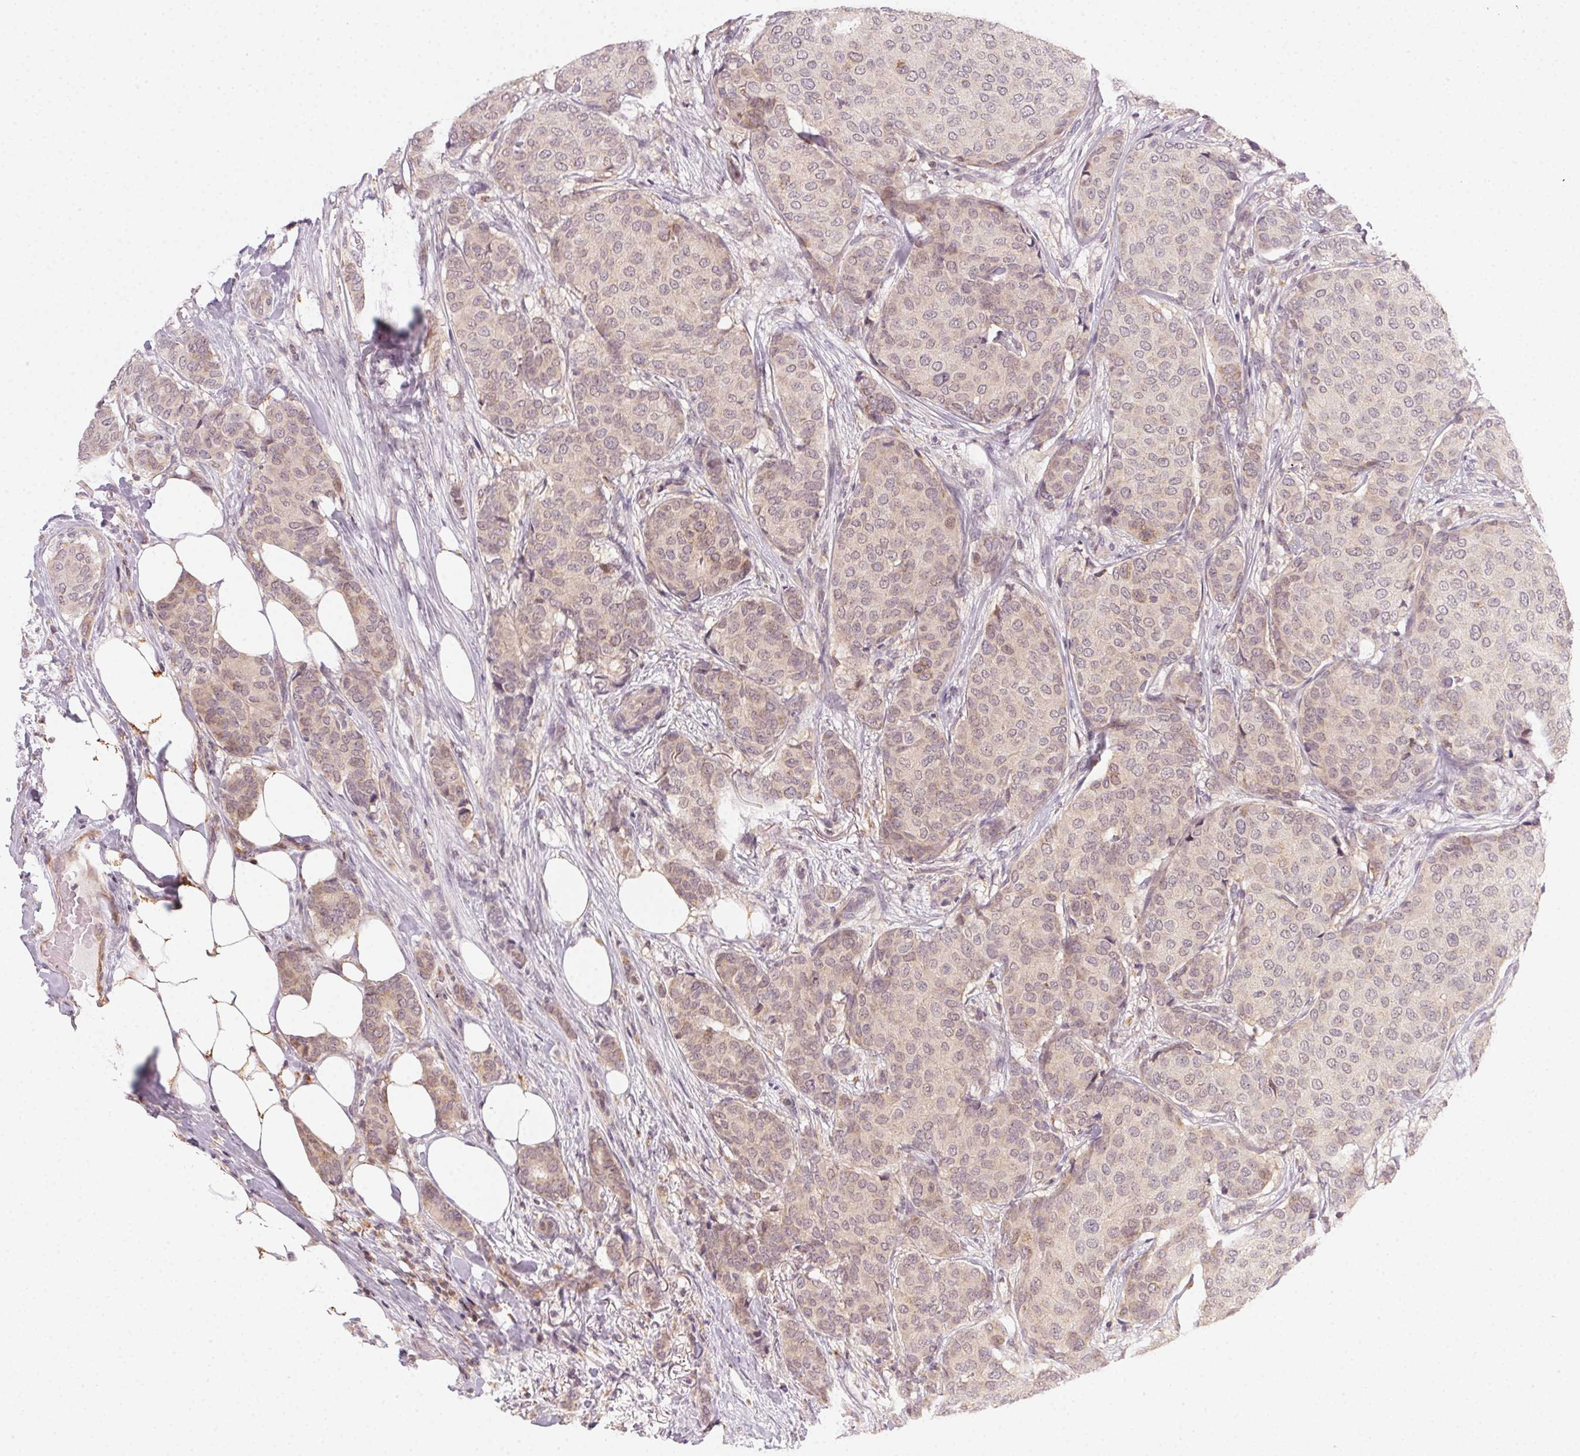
{"staining": {"intensity": "weak", "quantity": "25%-75%", "location": "cytoplasmic/membranous"}, "tissue": "breast cancer", "cell_type": "Tumor cells", "image_type": "cancer", "snomed": [{"axis": "morphology", "description": "Duct carcinoma"}, {"axis": "topography", "description": "Breast"}], "caption": "Breast cancer stained with immunohistochemistry shows weak cytoplasmic/membranous expression in about 25%-75% of tumor cells.", "gene": "NCOA4", "patient": {"sex": "female", "age": 75}}